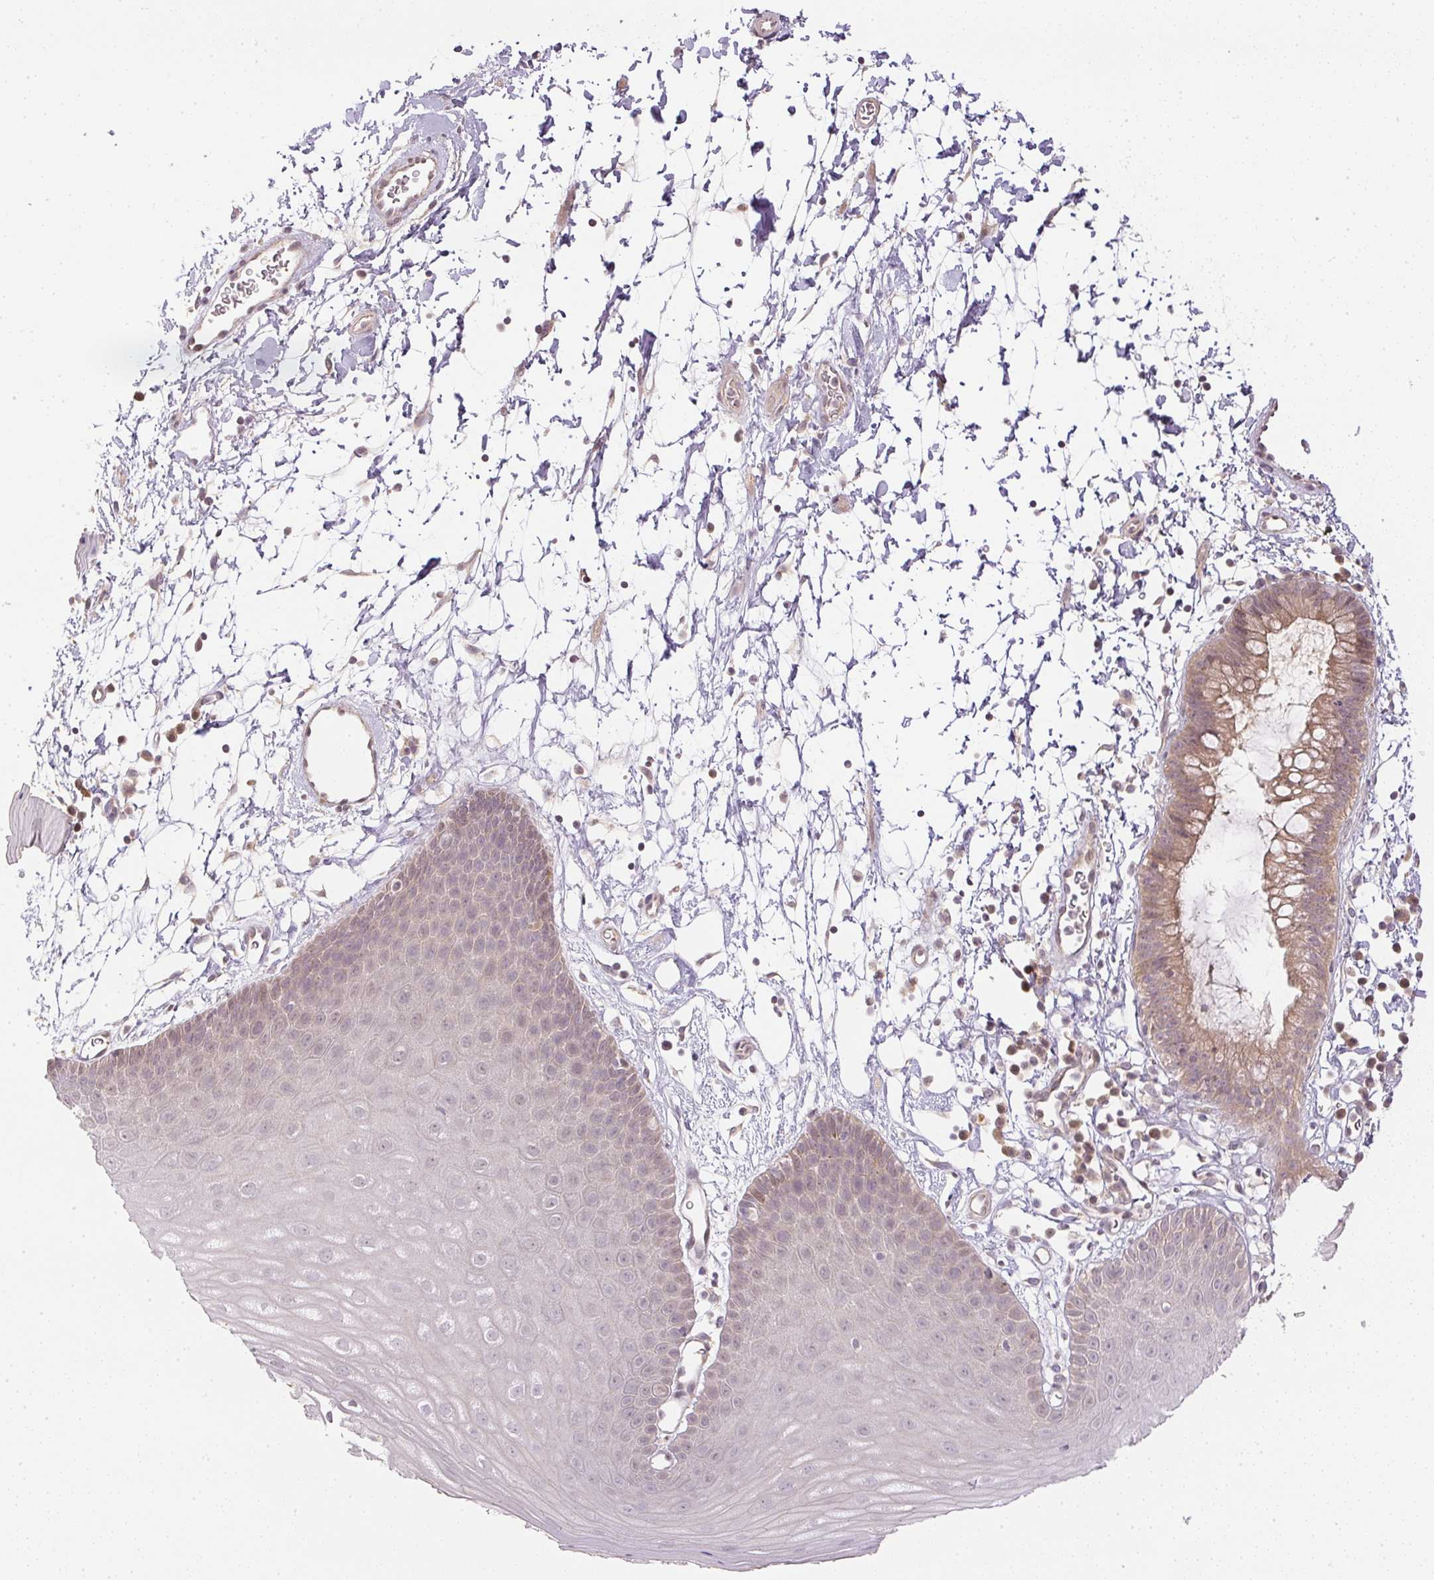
{"staining": {"intensity": "negative", "quantity": "none", "location": "none"}, "tissue": "skin", "cell_type": "Epidermal cells", "image_type": "normal", "snomed": [{"axis": "morphology", "description": "Normal tissue, NOS"}, {"axis": "topography", "description": "Anal"}], "caption": "Epidermal cells are negative for brown protein staining in unremarkable skin. Brightfield microscopy of immunohistochemistry (IHC) stained with DAB (brown) and hematoxylin (blue), captured at high magnification.", "gene": "TTC23L", "patient": {"sex": "male", "age": 53}}